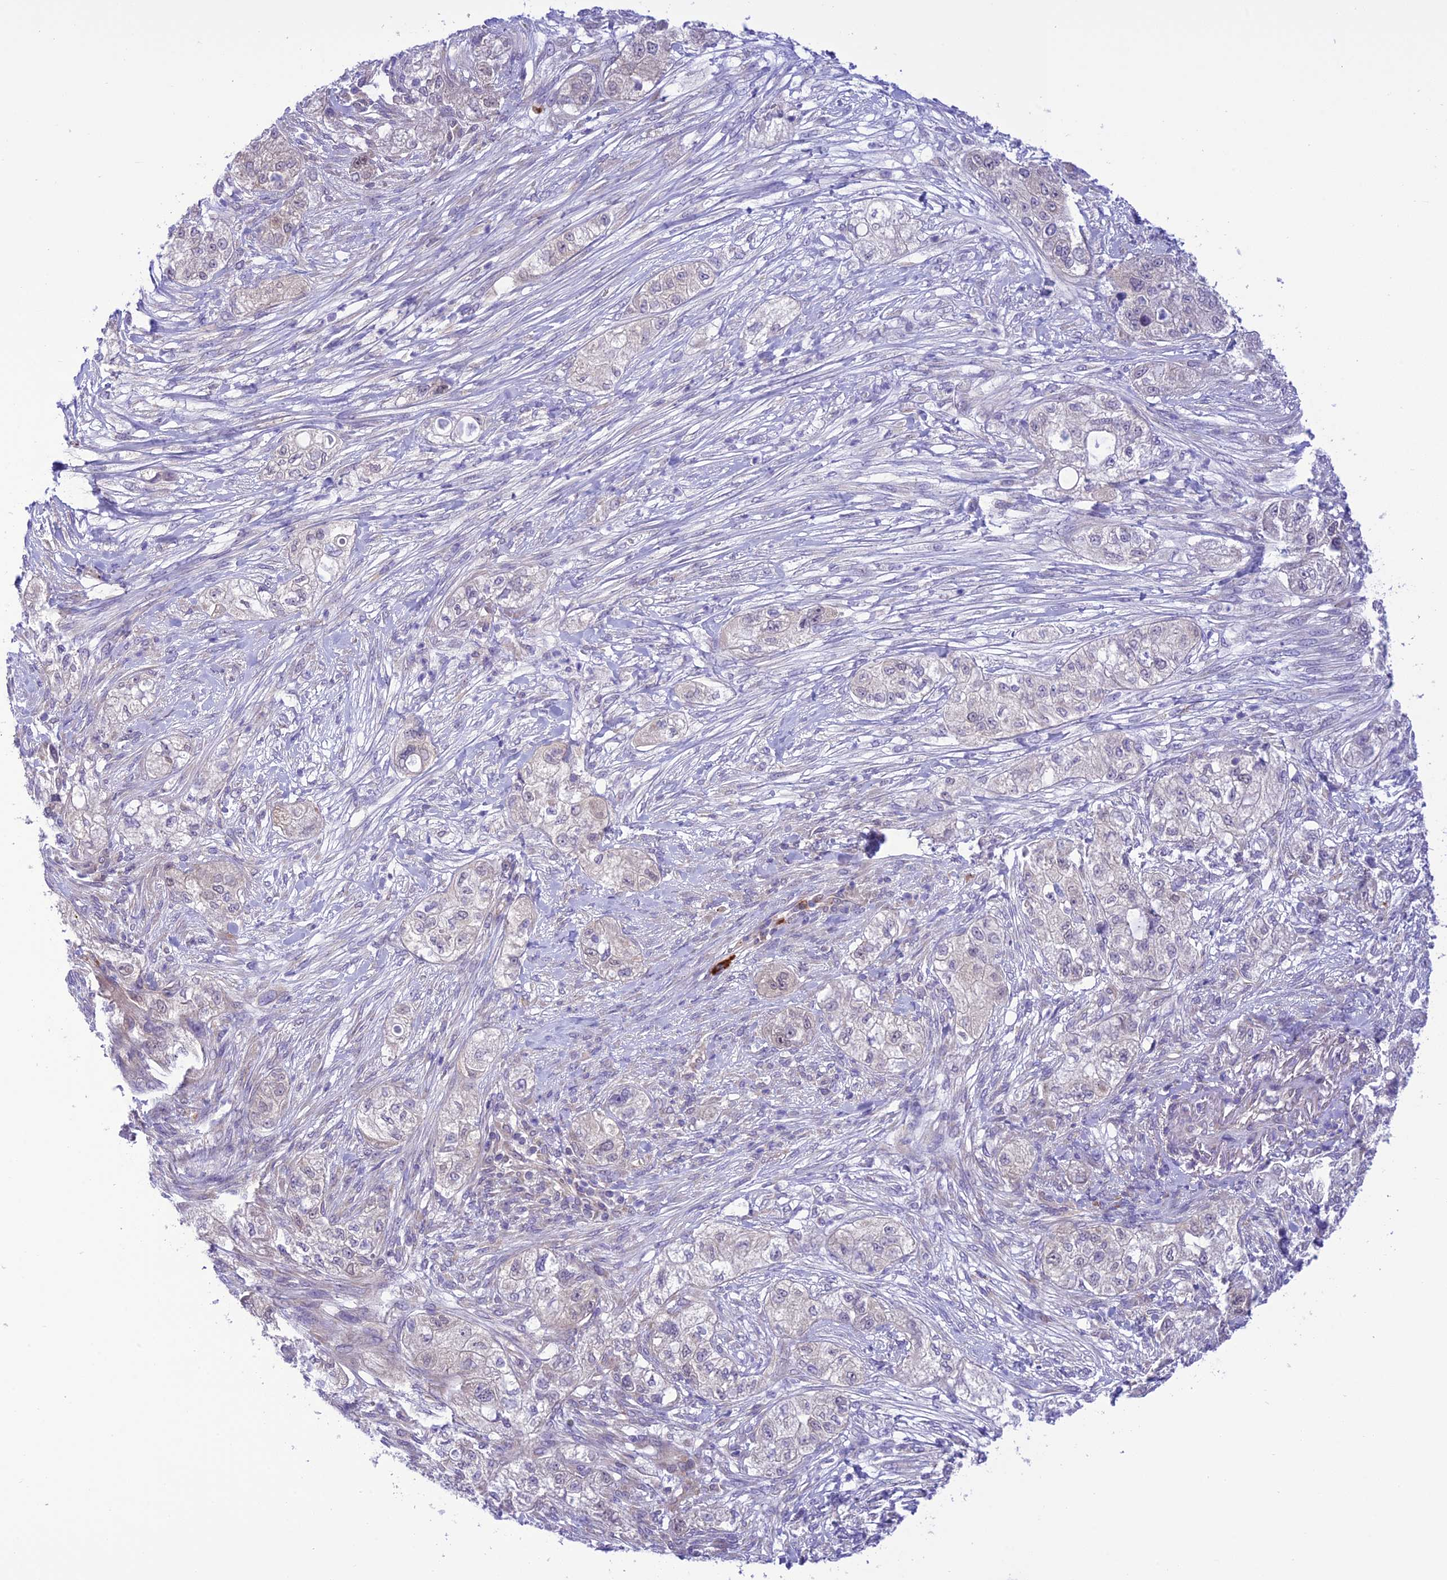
{"staining": {"intensity": "negative", "quantity": "none", "location": "none"}, "tissue": "pancreatic cancer", "cell_type": "Tumor cells", "image_type": "cancer", "snomed": [{"axis": "morphology", "description": "Adenocarcinoma, NOS"}, {"axis": "topography", "description": "Pancreas"}], "caption": "The image demonstrates no staining of tumor cells in pancreatic adenocarcinoma.", "gene": "RNF126", "patient": {"sex": "female", "age": 78}}